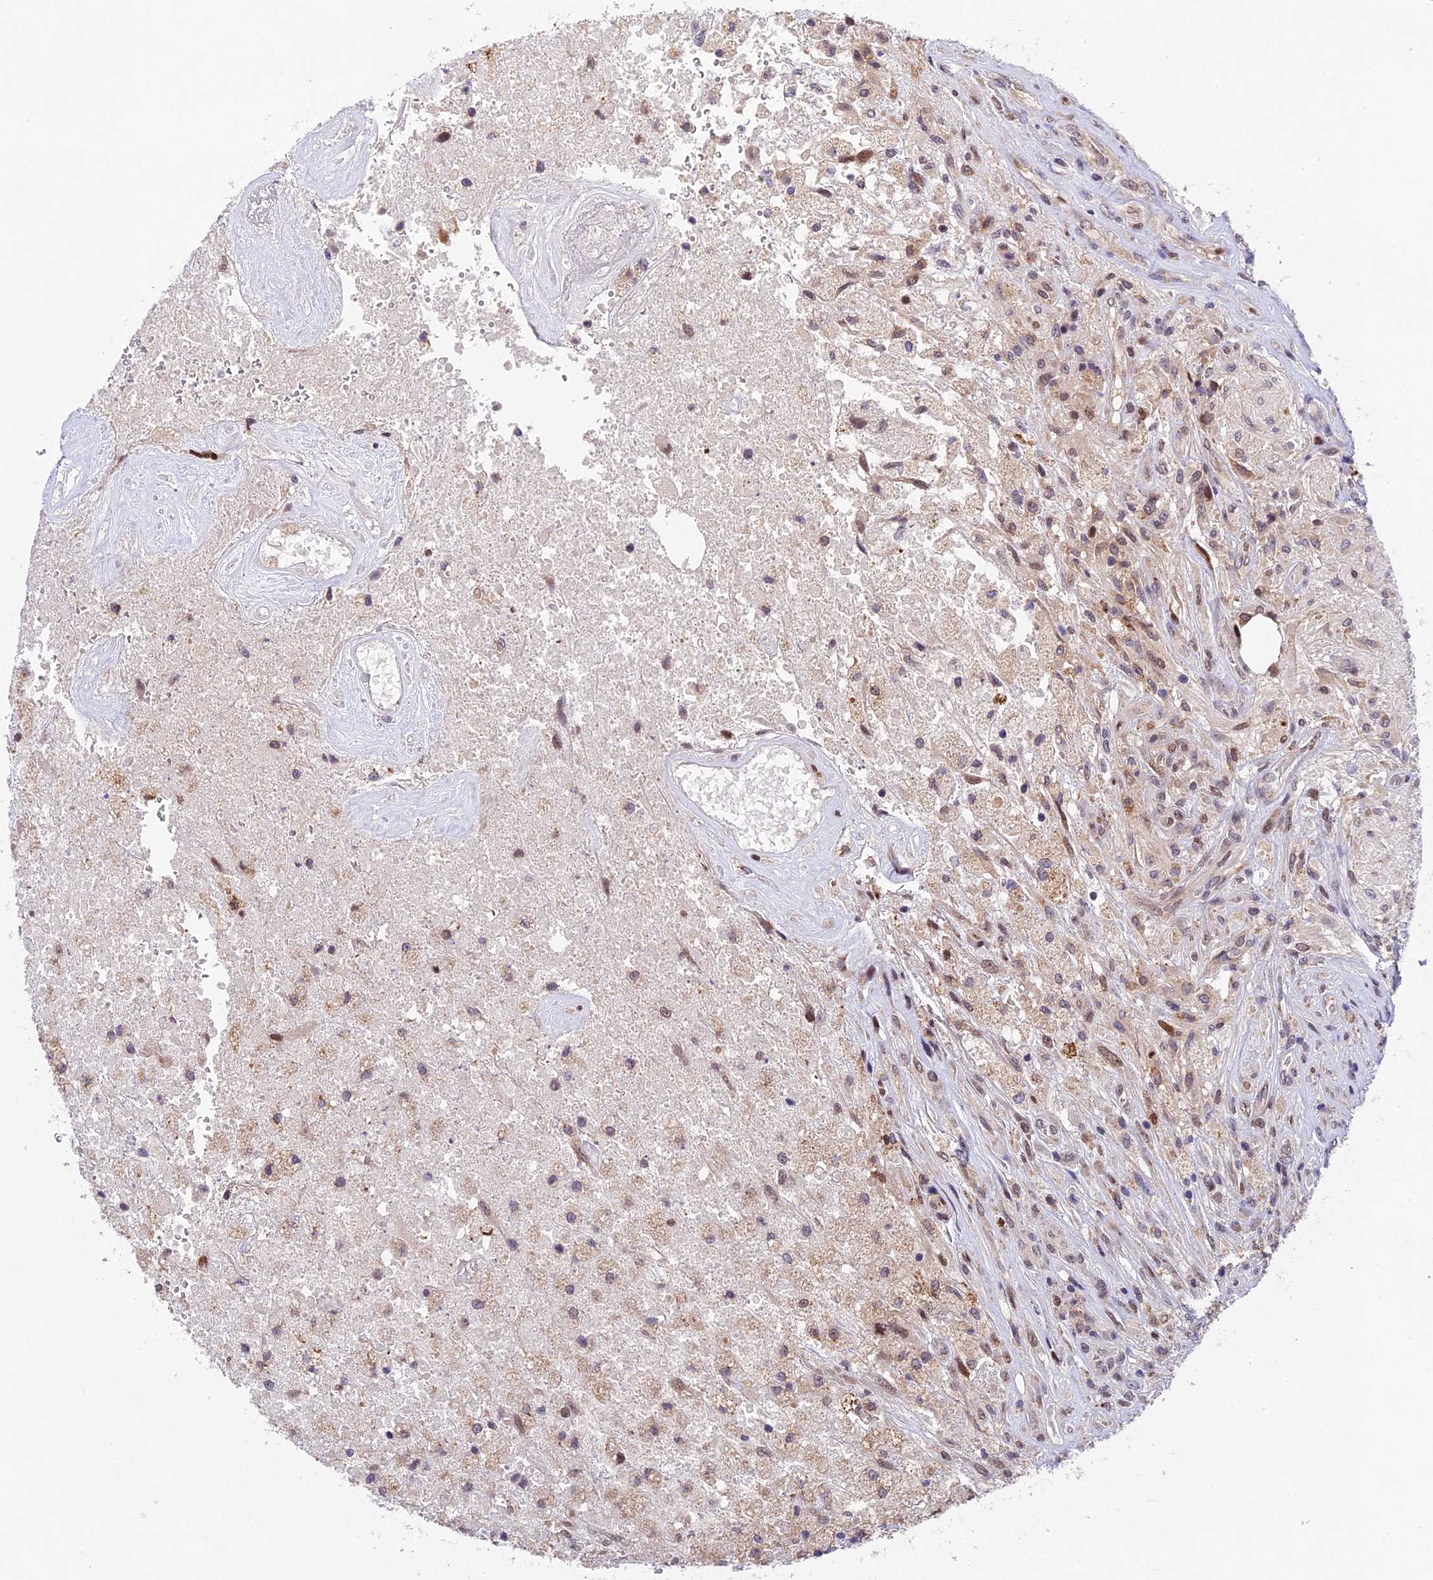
{"staining": {"intensity": "weak", "quantity": "25%-75%", "location": "cytoplasmic/membranous"}, "tissue": "glioma", "cell_type": "Tumor cells", "image_type": "cancer", "snomed": [{"axis": "morphology", "description": "Glioma, malignant, High grade"}, {"axis": "topography", "description": "Brain"}], "caption": "Tumor cells show weak cytoplasmic/membranous positivity in about 25%-75% of cells in high-grade glioma (malignant). (IHC, brightfield microscopy, high magnification).", "gene": "CCSER1", "patient": {"sex": "male", "age": 56}}